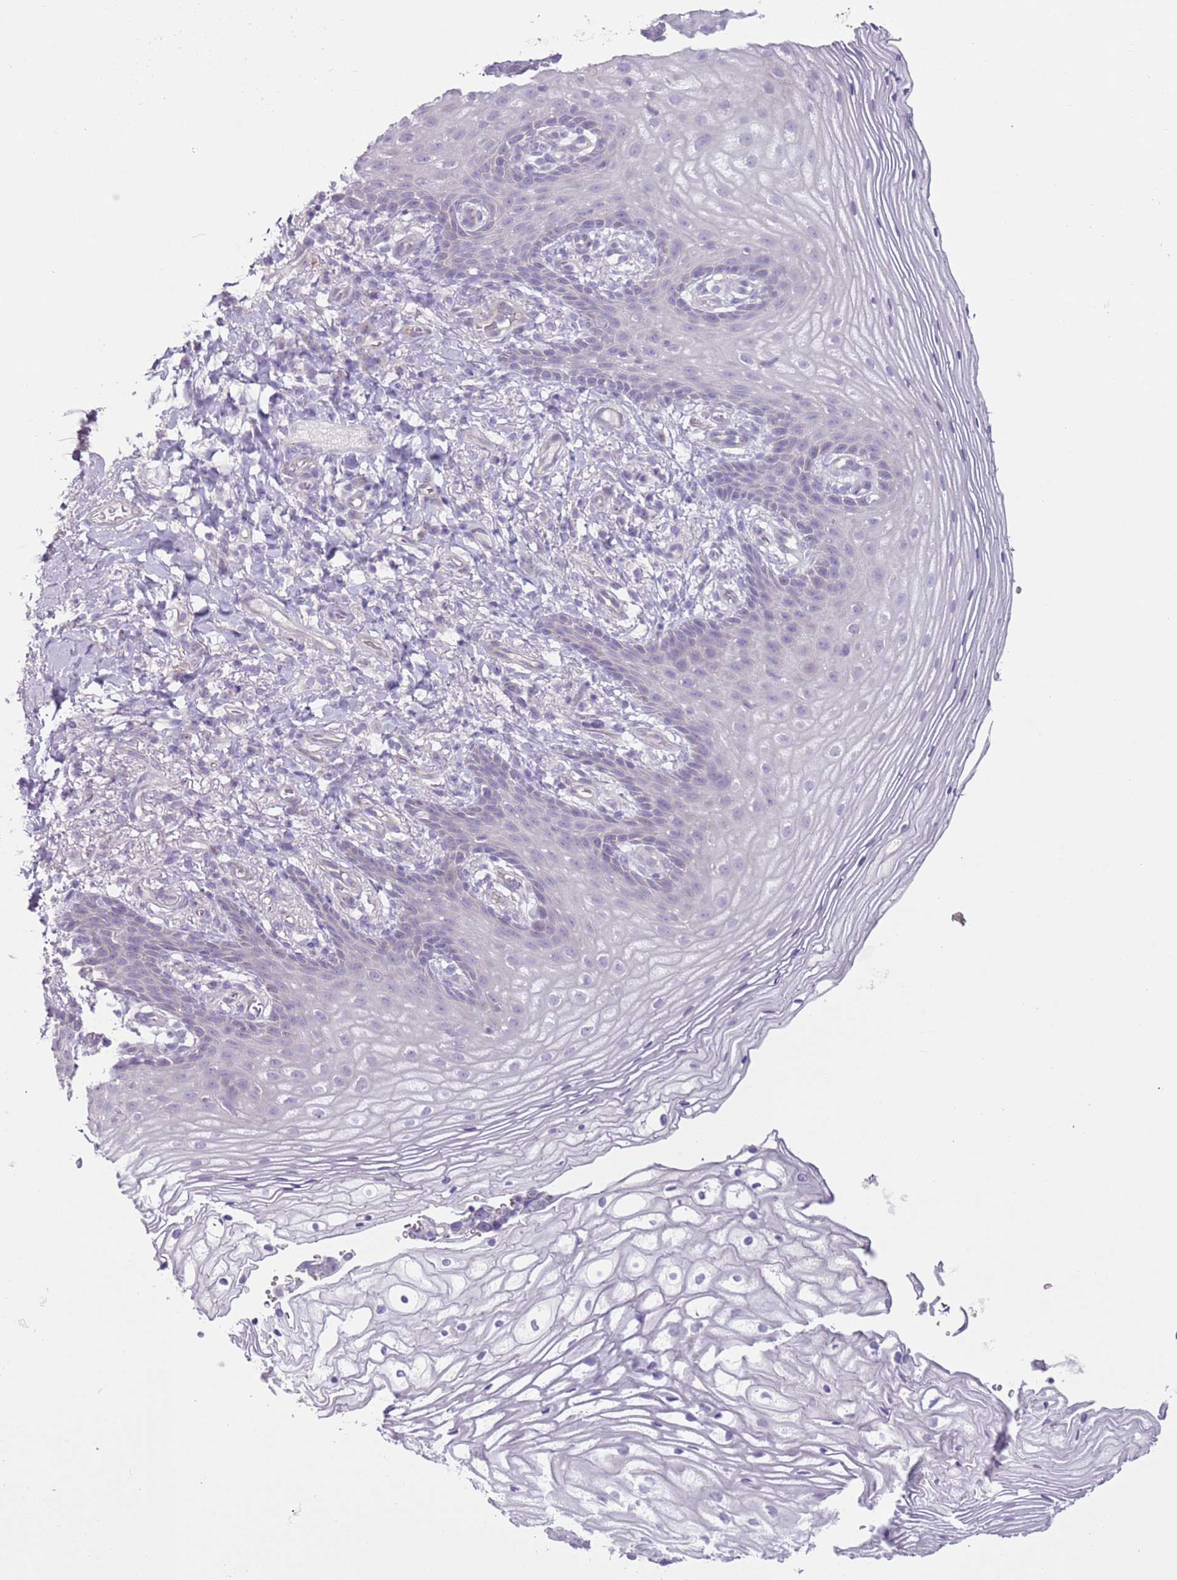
{"staining": {"intensity": "negative", "quantity": "none", "location": "none"}, "tissue": "vagina", "cell_type": "Squamous epithelial cells", "image_type": "normal", "snomed": [{"axis": "morphology", "description": "Normal tissue, NOS"}, {"axis": "topography", "description": "Vagina"}], "caption": "DAB immunohistochemical staining of unremarkable vagina displays no significant expression in squamous epithelial cells.", "gene": "ZNF239", "patient": {"sex": "female", "age": 60}}